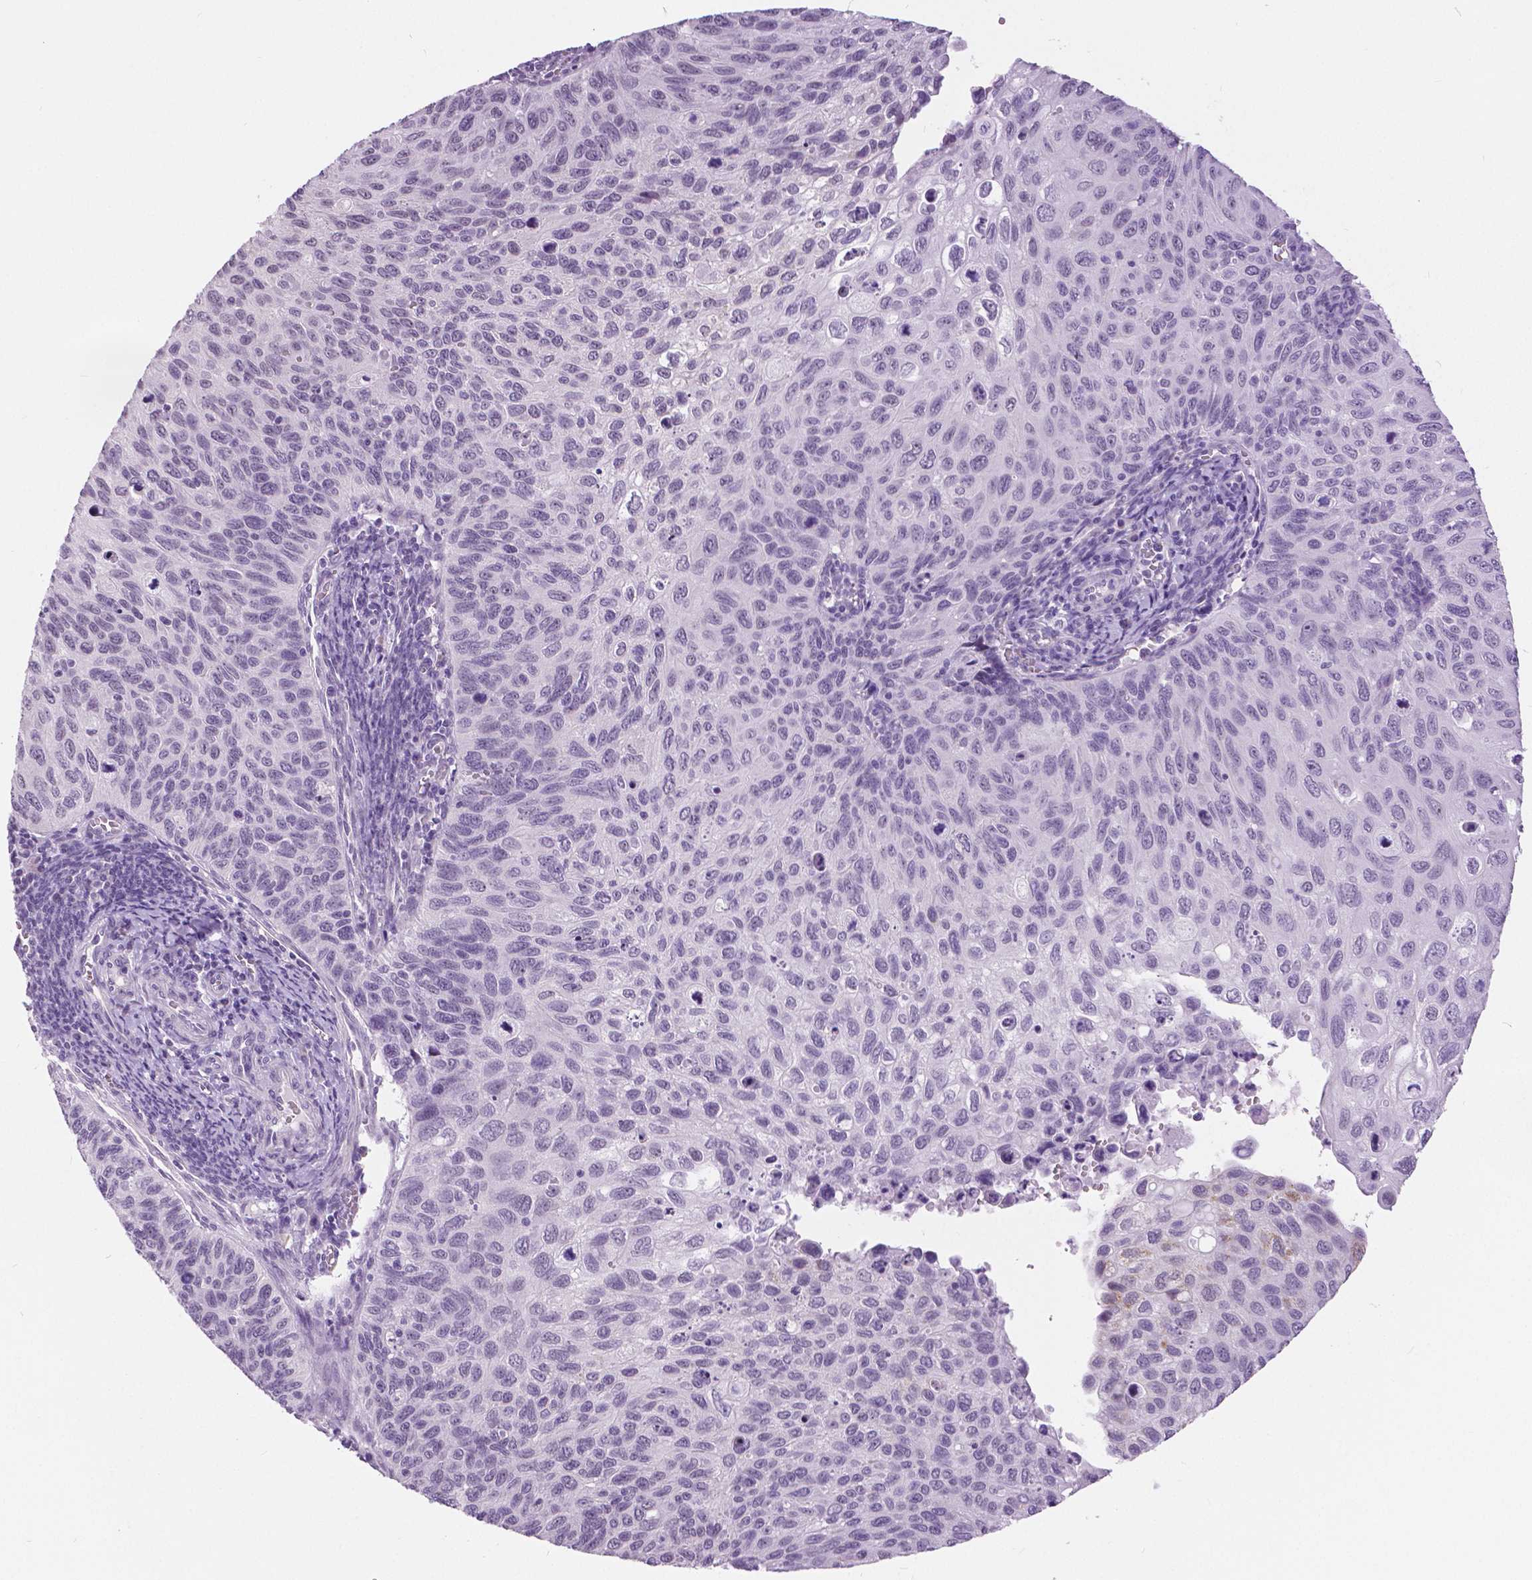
{"staining": {"intensity": "negative", "quantity": "none", "location": "none"}, "tissue": "cervical cancer", "cell_type": "Tumor cells", "image_type": "cancer", "snomed": [{"axis": "morphology", "description": "Squamous cell carcinoma, NOS"}, {"axis": "topography", "description": "Cervix"}], "caption": "DAB immunohistochemical staining of squamous cell carcinoma (cervical) demonstrates no significant staining in tumor cells.", "gene": "MYOM1", "patient": {"sex": "female", "age": 70}}